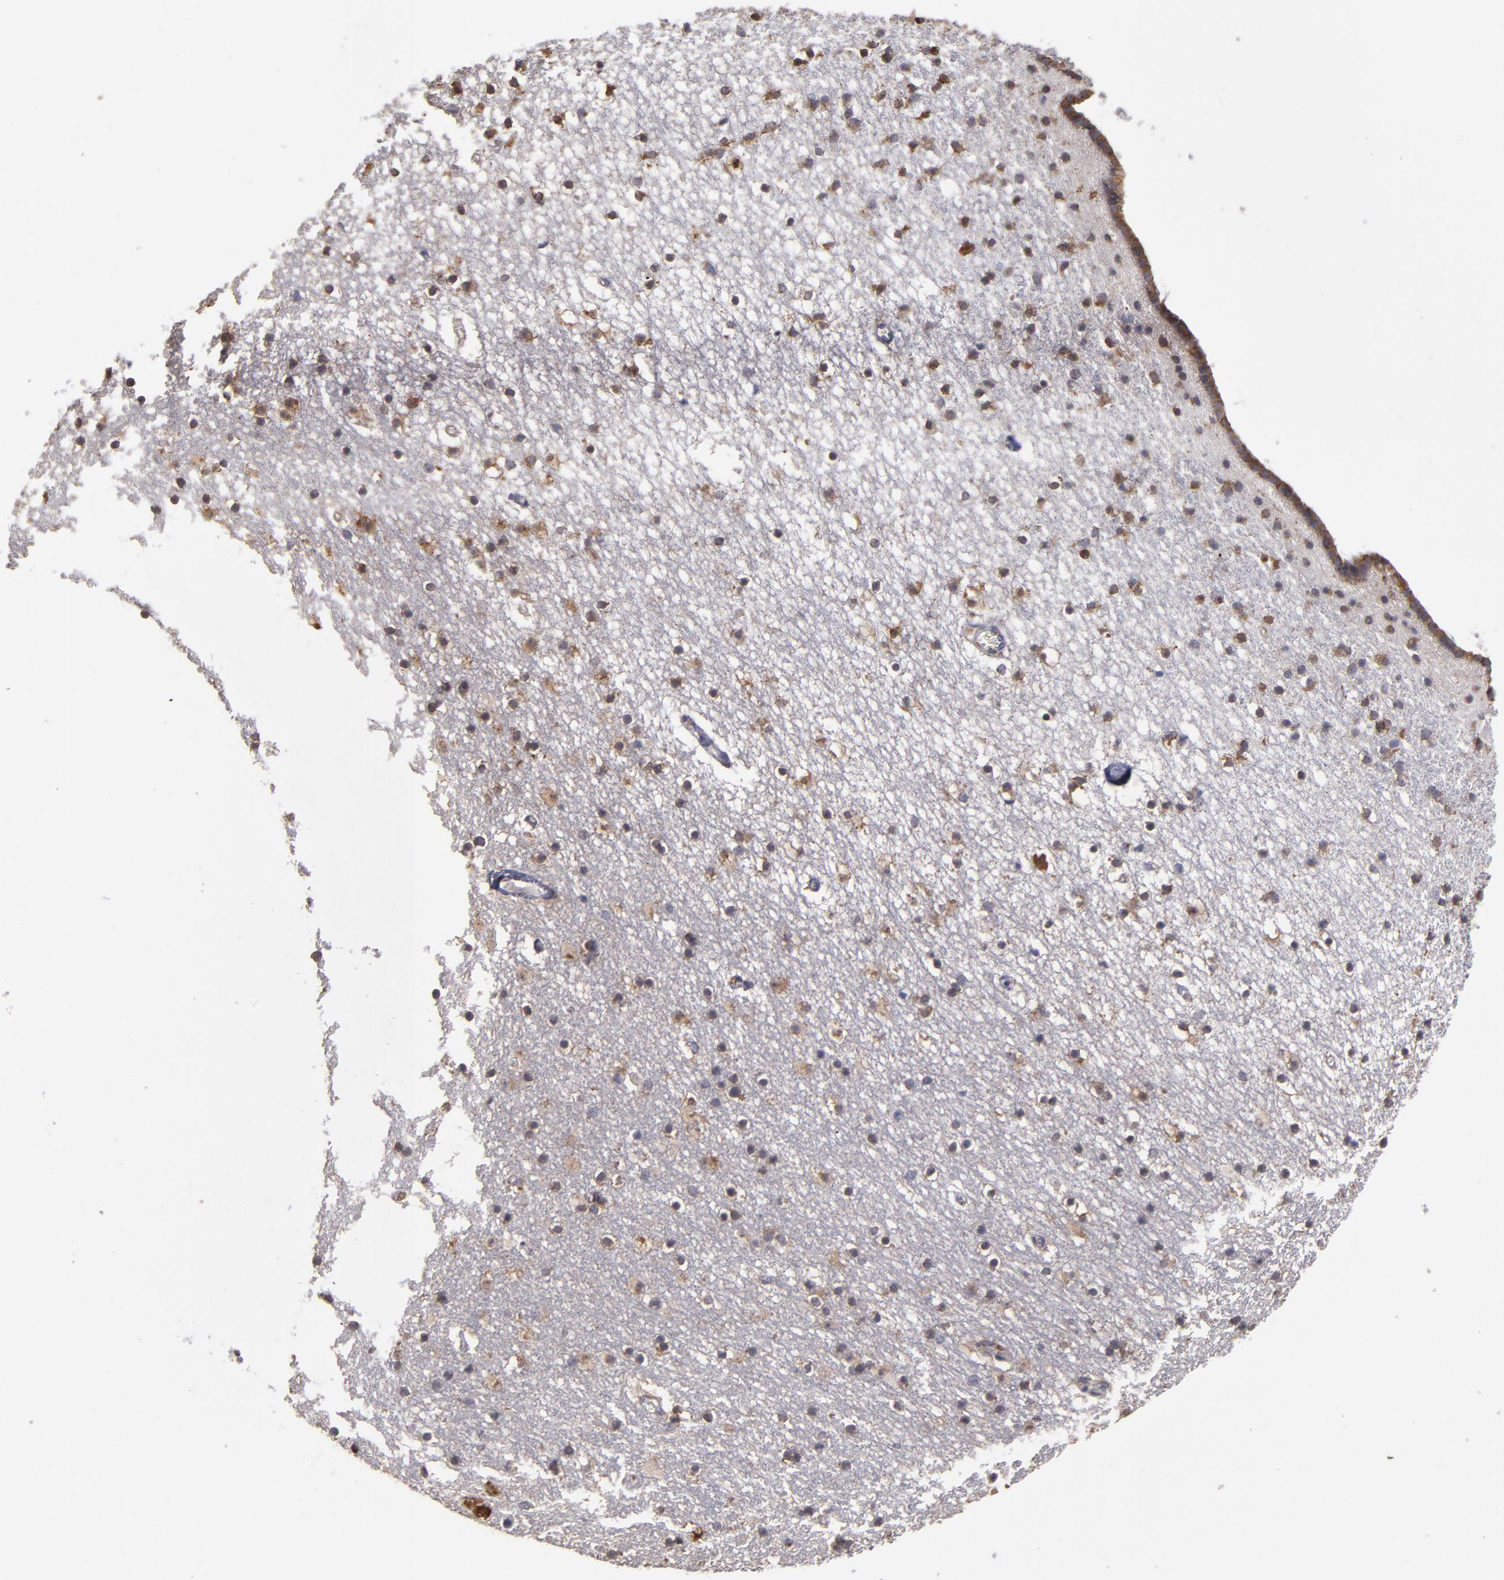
{"staining": {"intensity": "weak", "quantity": "<25%", "location": "cytoplasmic/membranous"}, "tissue": "caudate", "cell_type": "Glial cells", "image_type": "normal", "snomed": [{"axis": "morphology", "description": "Normal tissue, NOS"}, {"axis": "topography", "description": "Lateral ventricle wall"}], "caption": "High magnification brightfield microscopy of normal caudate stained with DAB (3,3'-diaminobenzidine) (brown) and counterstained with hematoxylin (blue): glial cells show no significant expression. Nuclei are stained in blue.", "gene": "SND1", "patient": {"sex": "male", "age": 45}}